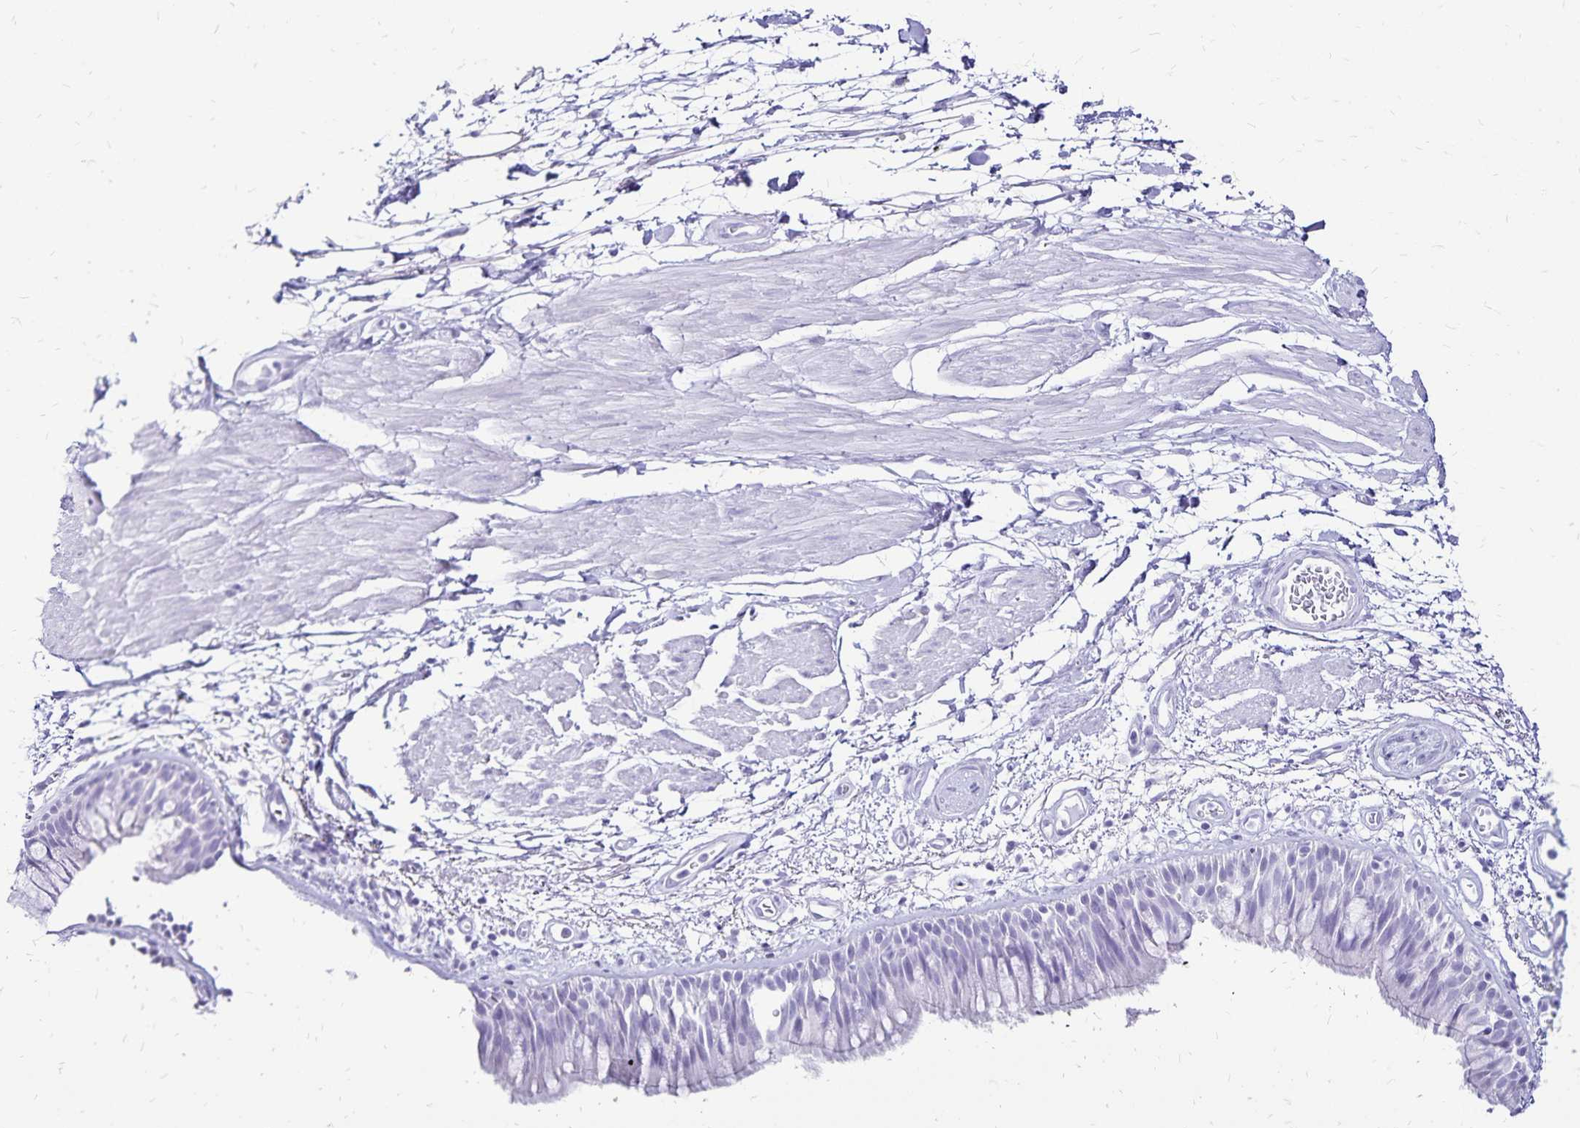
{"staining": {"intensity": "negative", "quantity": "none", "location": "none"}, "tissue": "bronchus", "cell_type": "Respiratory epithelial cells", "image_type": "normal", "snomed": [{"axis": "morphology", "description": "Normal tissue, NOS"}, {"axis": "morphology", "description": "Squamous cell carcinoma, NOS"}, {"axis": "topography", "description": "Cartilage tissue"}, {"axis": "topography", "description": "Bronchus"}, {"axis": "topography", "description": "Lung"}], "caption": "Respiratory epithelial cells are negative for brown protein staining in unremarkable bronchus. (Stains: DAB (3,3'-diaminobenzidine) IHC with hematoxylin counter stain, Microscopy: brightfield microscopy at high magnification).", "gene": "LIN28B", "patient": {"sex": "male", "age": 66}}